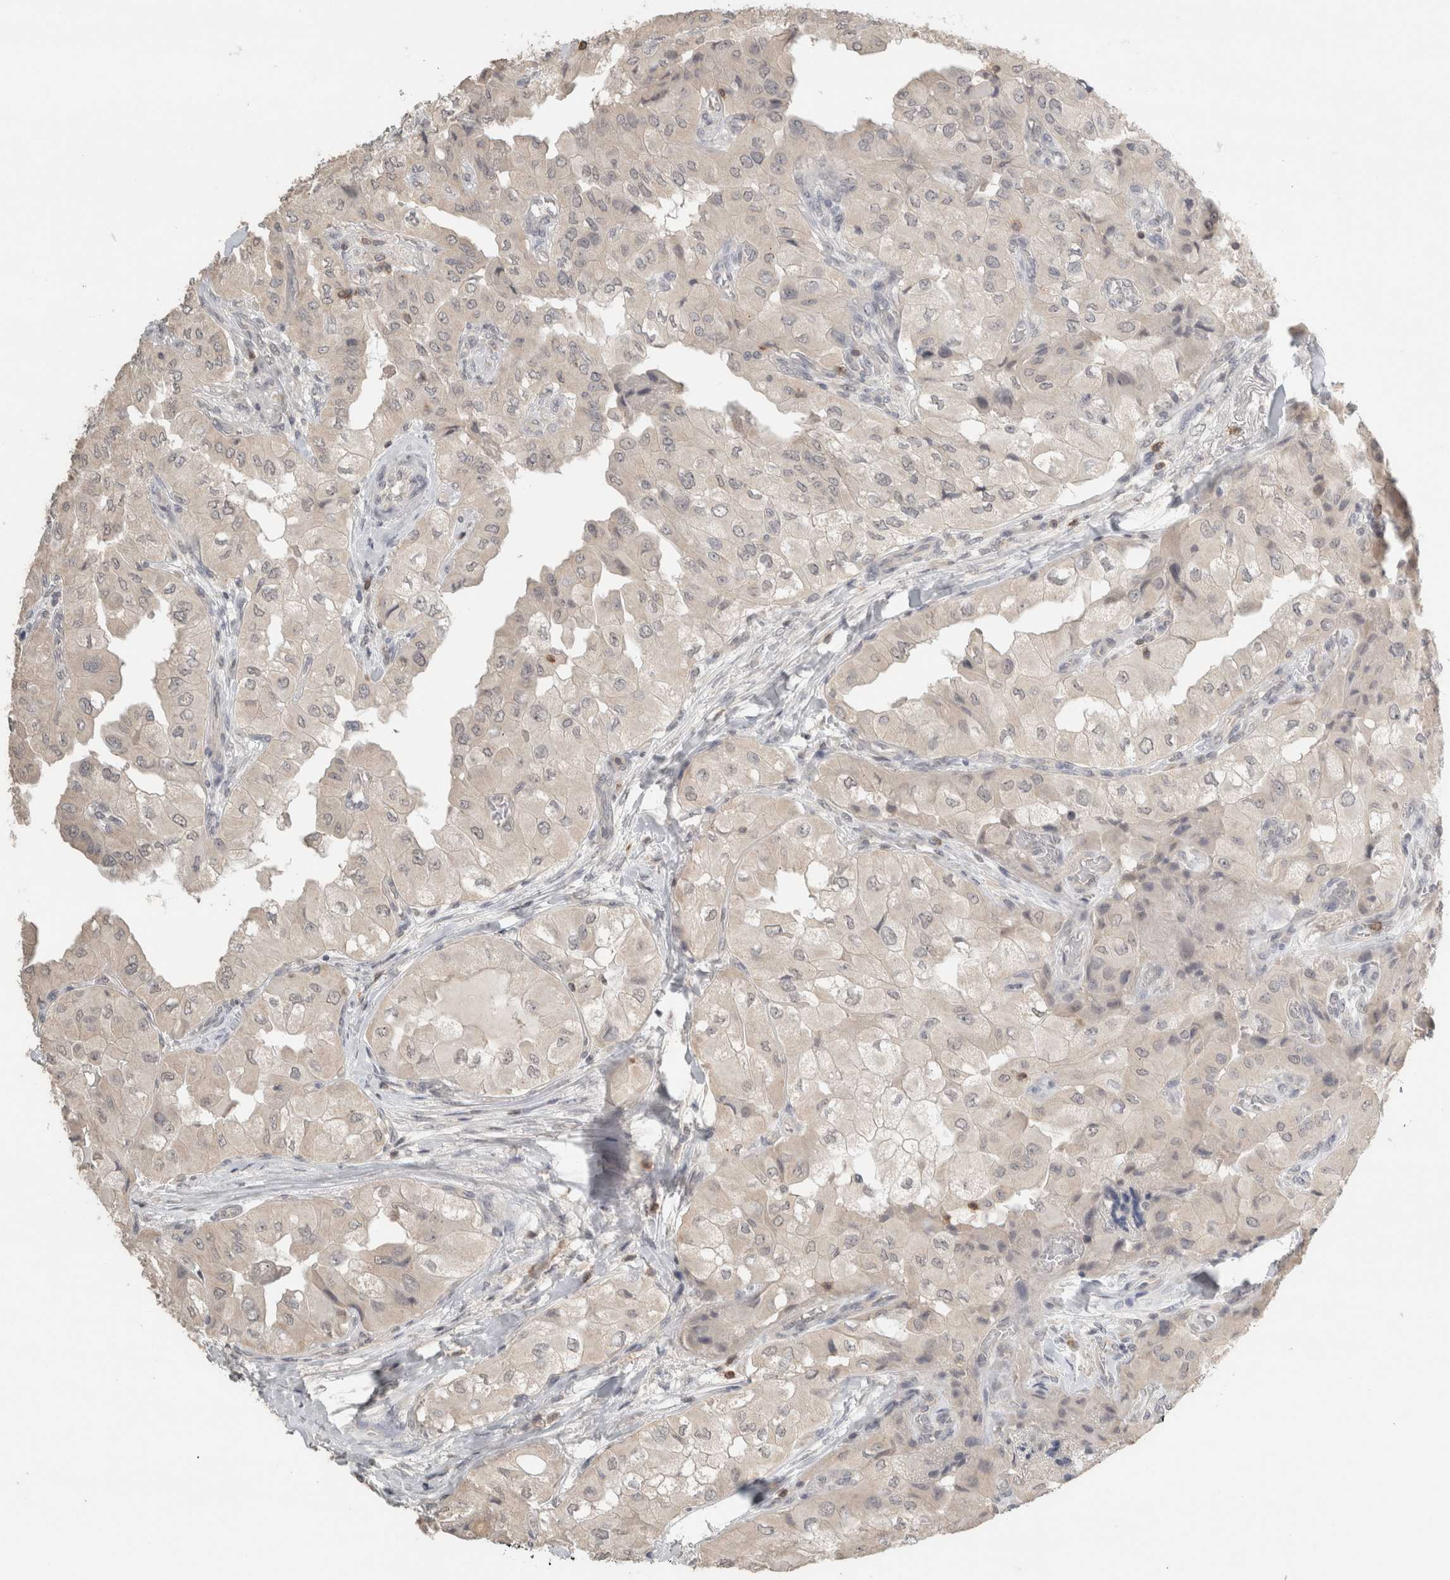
{"staining": {"intensity": "negative", "quantity": "none", "location": "none"}, "tissue": "thyroid cancer", "cell_type": "Tumor cells", "image_type": "cancer", "snomed": [{"axis": "morphology", "description": "Papillary adenocarcinoma, NOS"}, {"axis": "topography", "description": "Thyroid gland"}], "caption": "Thyroid papillary adenocarcinoma stained for a protein using immunohistochemistry displays no expression tumor cells.", "gene": "TRAT1", "patient": {"sex": "female", "age": 59}}